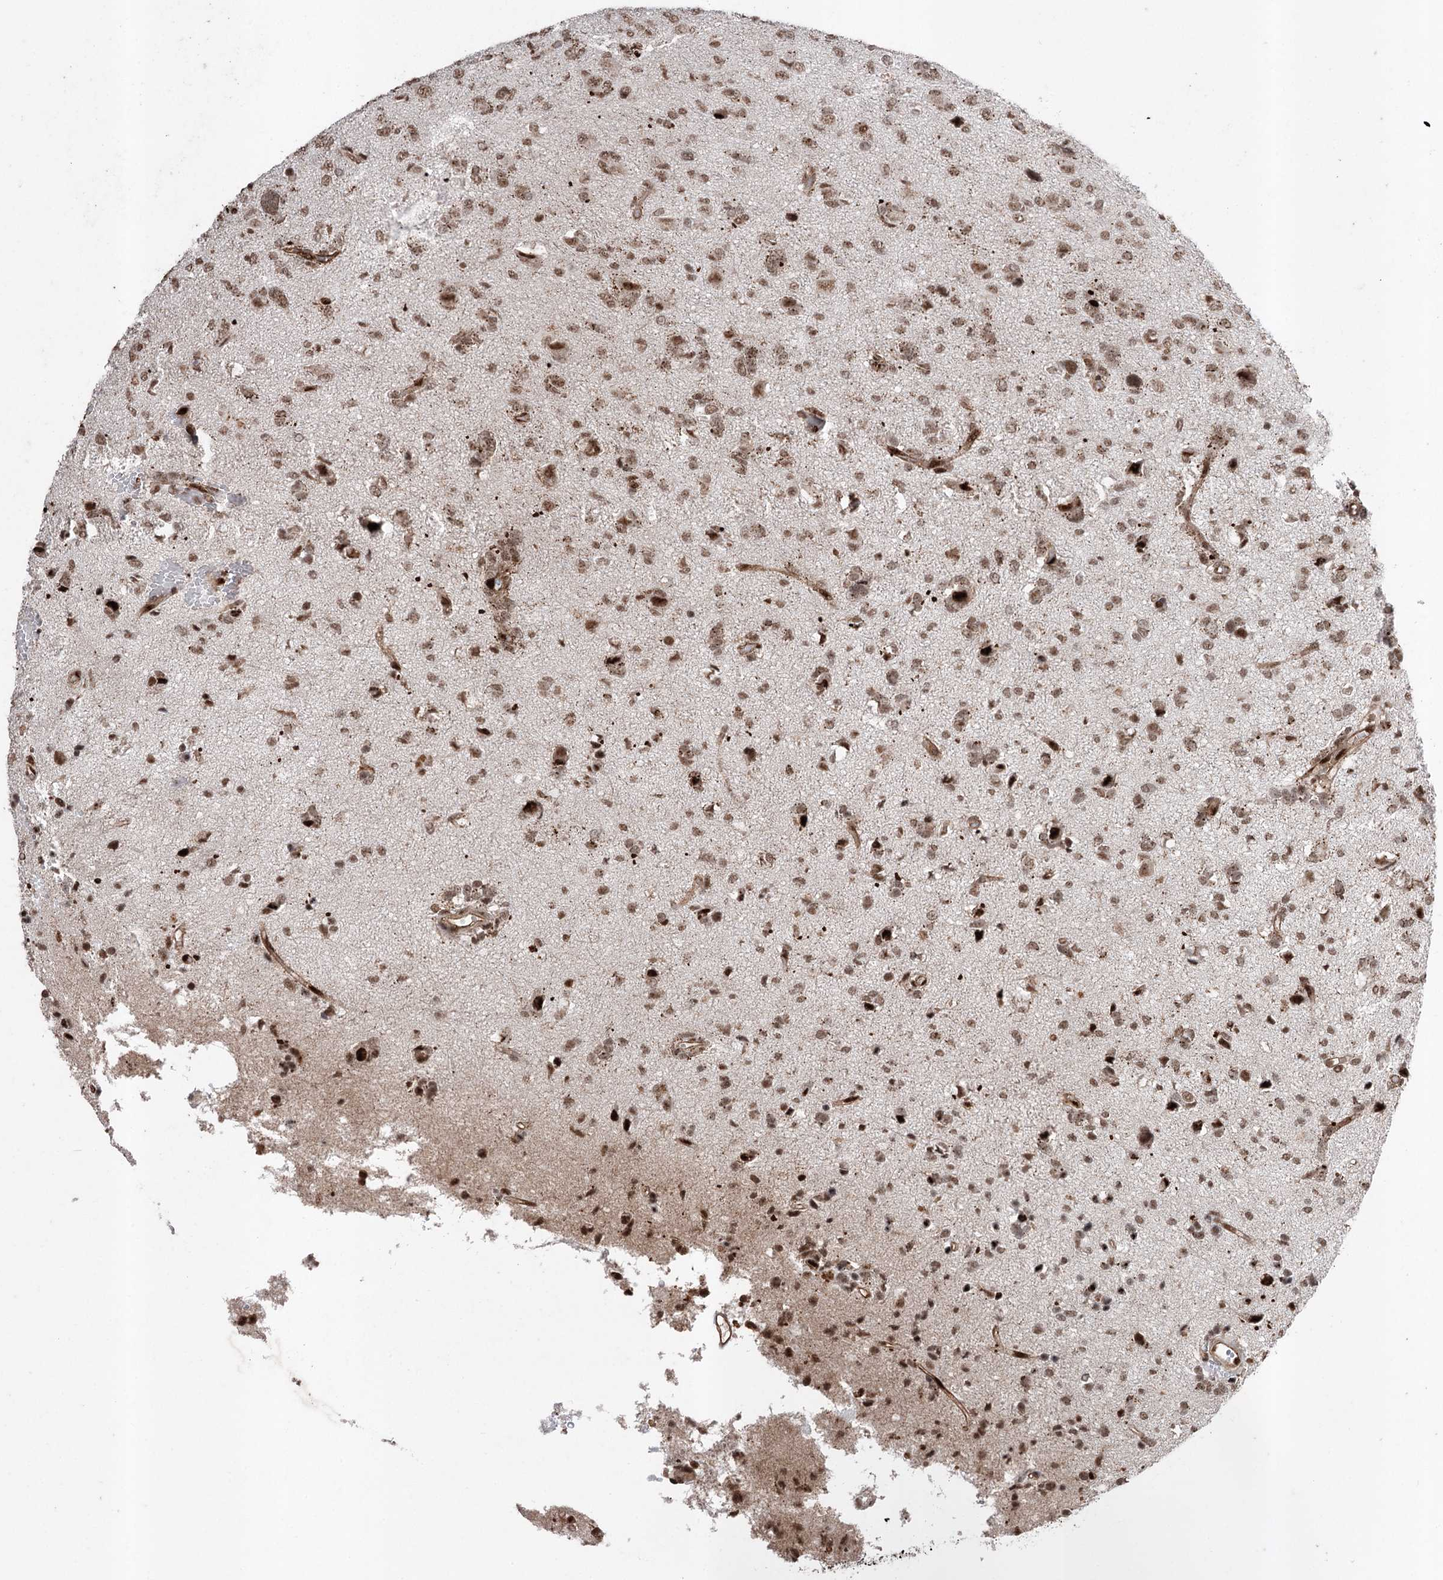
{"staining": {"intensity": "moderate", "quantity": ">75%", "location": "nuclear"}, "tissue": "glioma", "cell_type": "Tumor cells", "image_type": "cancer", "snomed": [{"axis": "morphology", "description": "Glioma, malignant, High grade"}, {"axis": "topography", "description": "Brain"}], "caption": "Human high-grade glioma (malignant) stained for a protein (brown) shows moderate nuclear positive positivity in about >75% of tumor cells.", "gene": "PDCD4", "patient": {"sex": "female", "age": 59}}